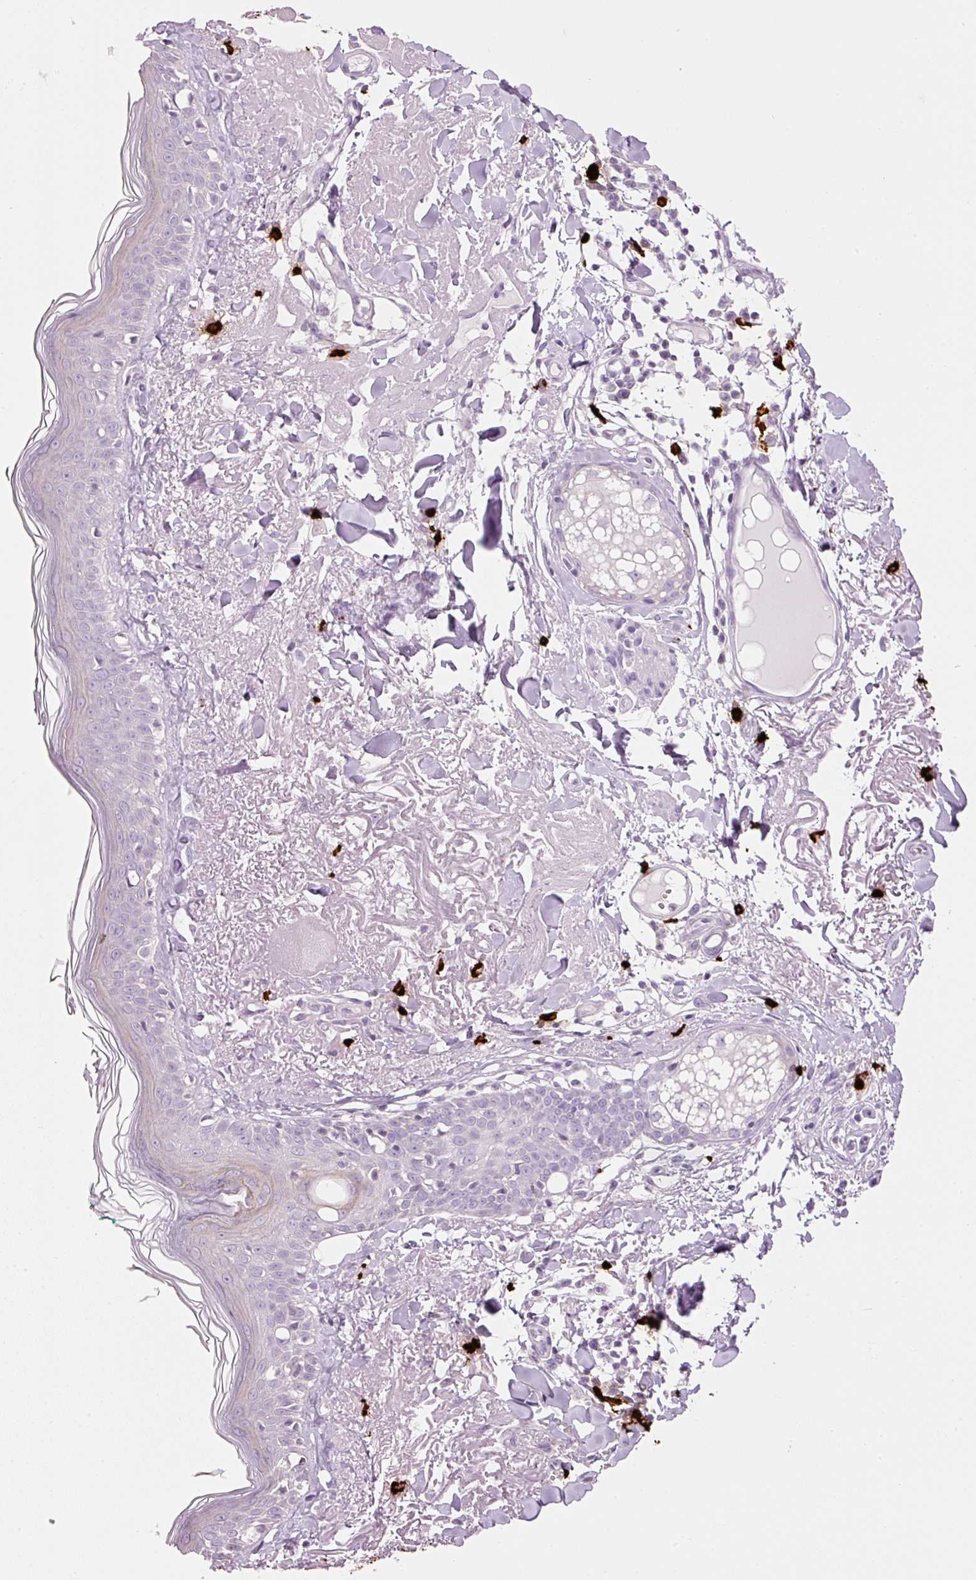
{"staining": {"intensity": "negative", "quantity": "none", "location": "none"}, "tissue": "skin", "cell_type": "Fibroblasts", "image_type": "normal", "snomed": [{"axis": "morphology", "description": "Normal tissue, NOS"}, {"axis": "morphology", "description": "Malignant melanoma, NOS"}, {"axis": "topography", "description": "Skin"}], "caption": "The IHC histopathology image has no significant expression in fibroblasts of skin. Nuclei are stained in blue.", "gene": "CMA1", "patient": {"sex": "male", "age": 80}}